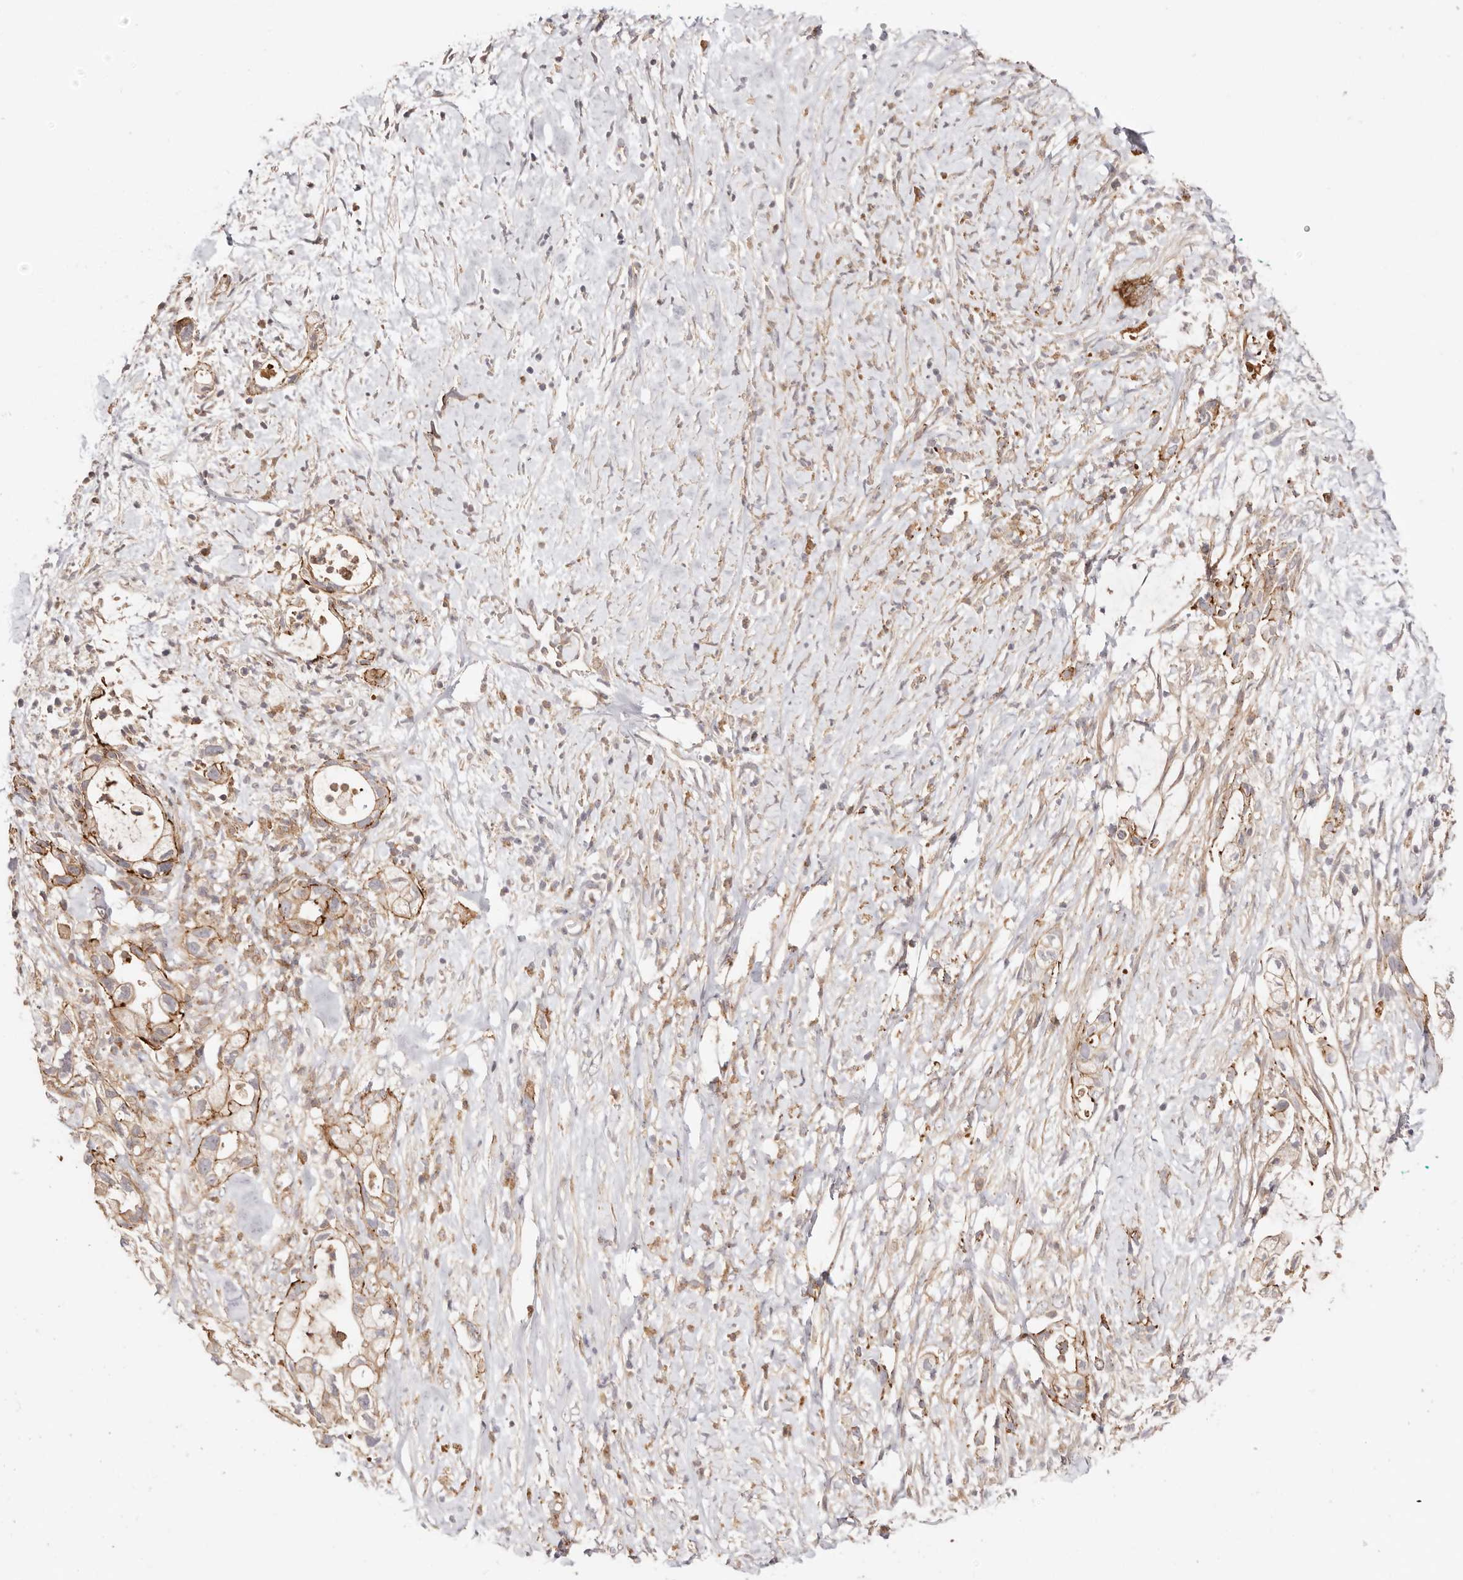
{"staining": {"intensity": "moderate", "quantity": ">75%", "location": "cytoplasmic/membranous"}, "tissue": "pancreatic cancer", "cell_type": "Tumor cells", "image_type": "cancer", "snomed": [{"axis": "morphology", "description": "Adenocarcinoma, NOS"}, {"axis": "topography", "description": "Pancreas"}], "caption": "Pancreatic cancer stained with immunohistochemistry shows moderate cytoplasmic/membranous staining in approximately >75% of tumor cells.", "gene": "SLC35B2", "patient": {"sex": "male", "age": 53}}